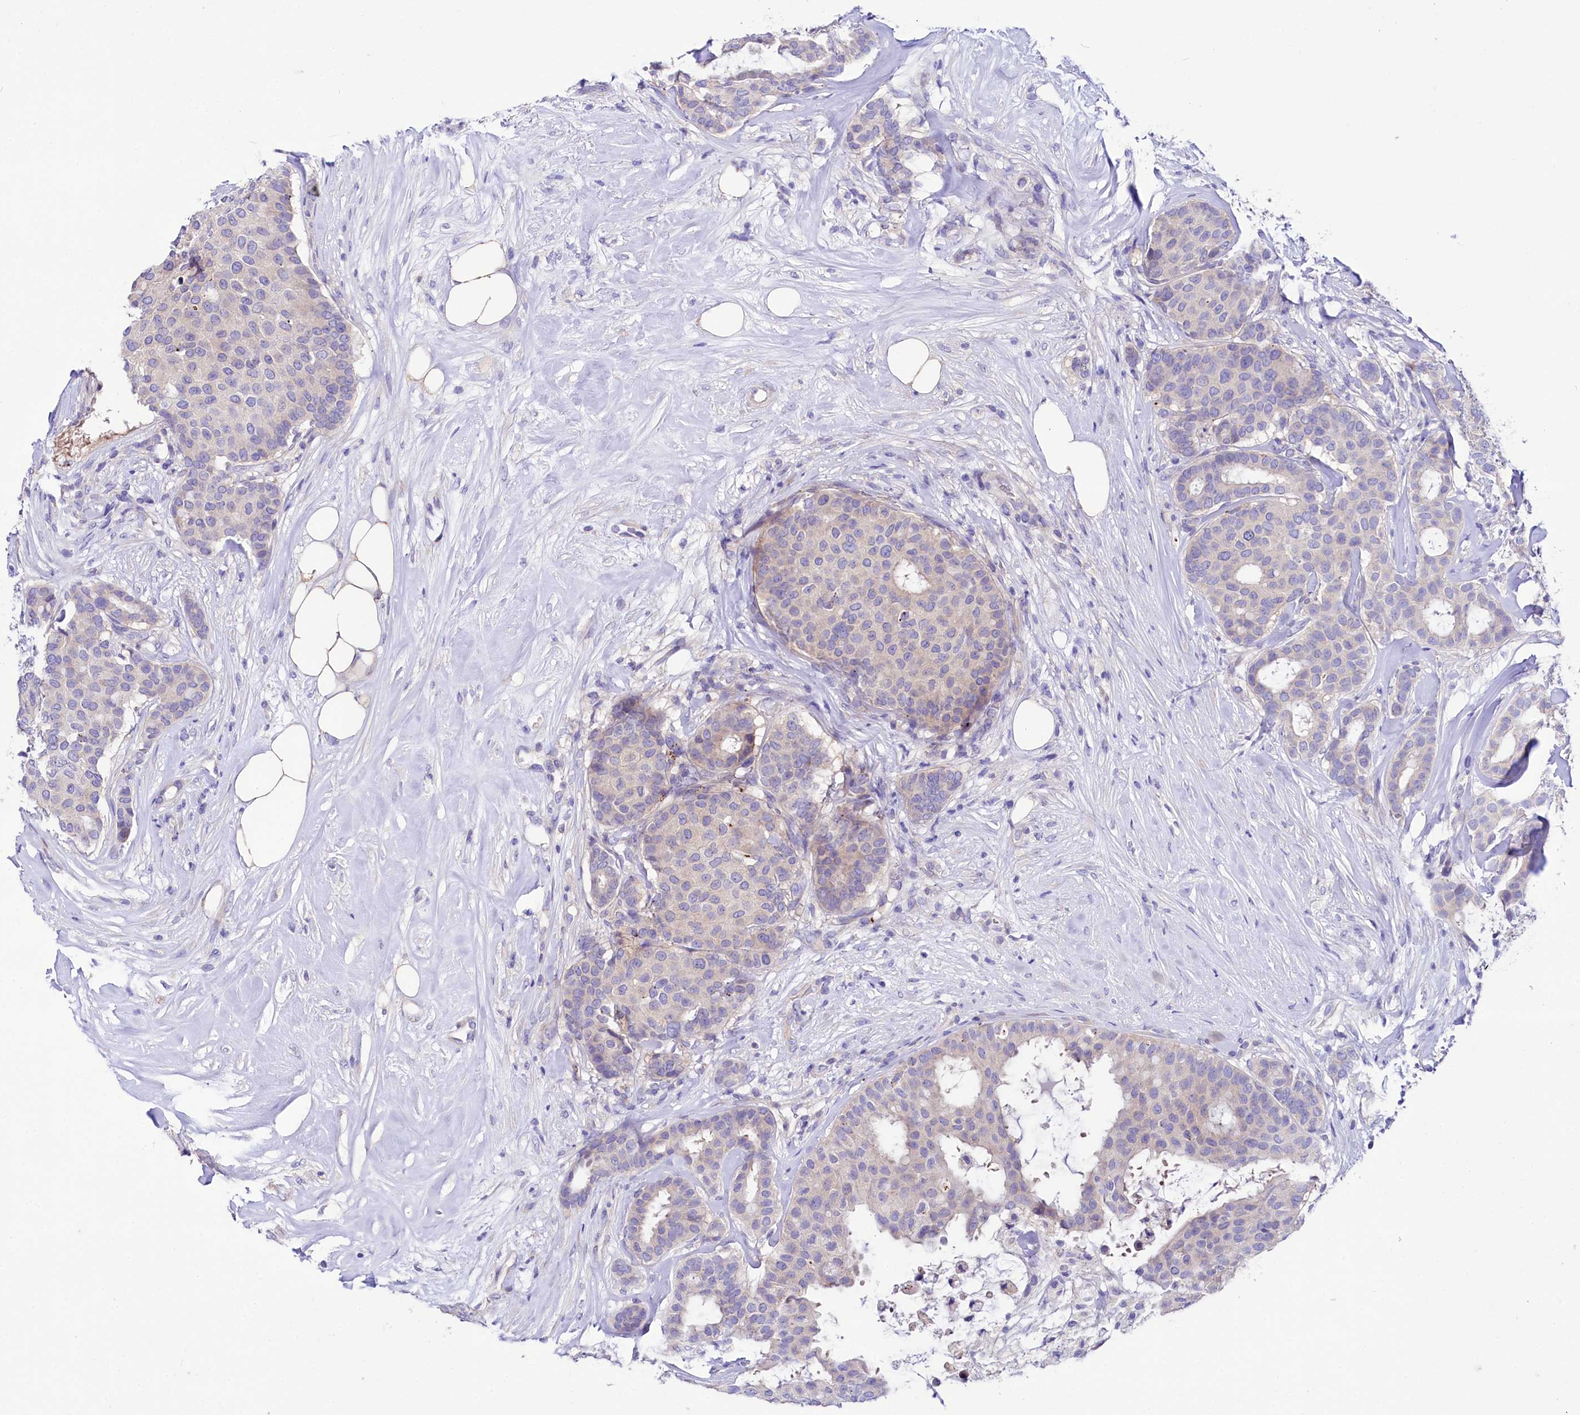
{"staining": {"intensity": "negative", "quantity": "none", "location": "none"}, "tissue": "breast cancer", "cell_type": "Tumor cells", "image_type": "cancer", "snomed": [{"axis": "morphology", "description": "Duct carcinoma"}, {"axis": "topography", "description": "Breast"}], "caption": "Human breast cancer (invasive ductal carcinoma) stained for a protein using immunohistochemistry (IHC) displays no positivity in tumor cells.", "gene": "ABHD5", "patient": {"sex": "female", "age": 75}}